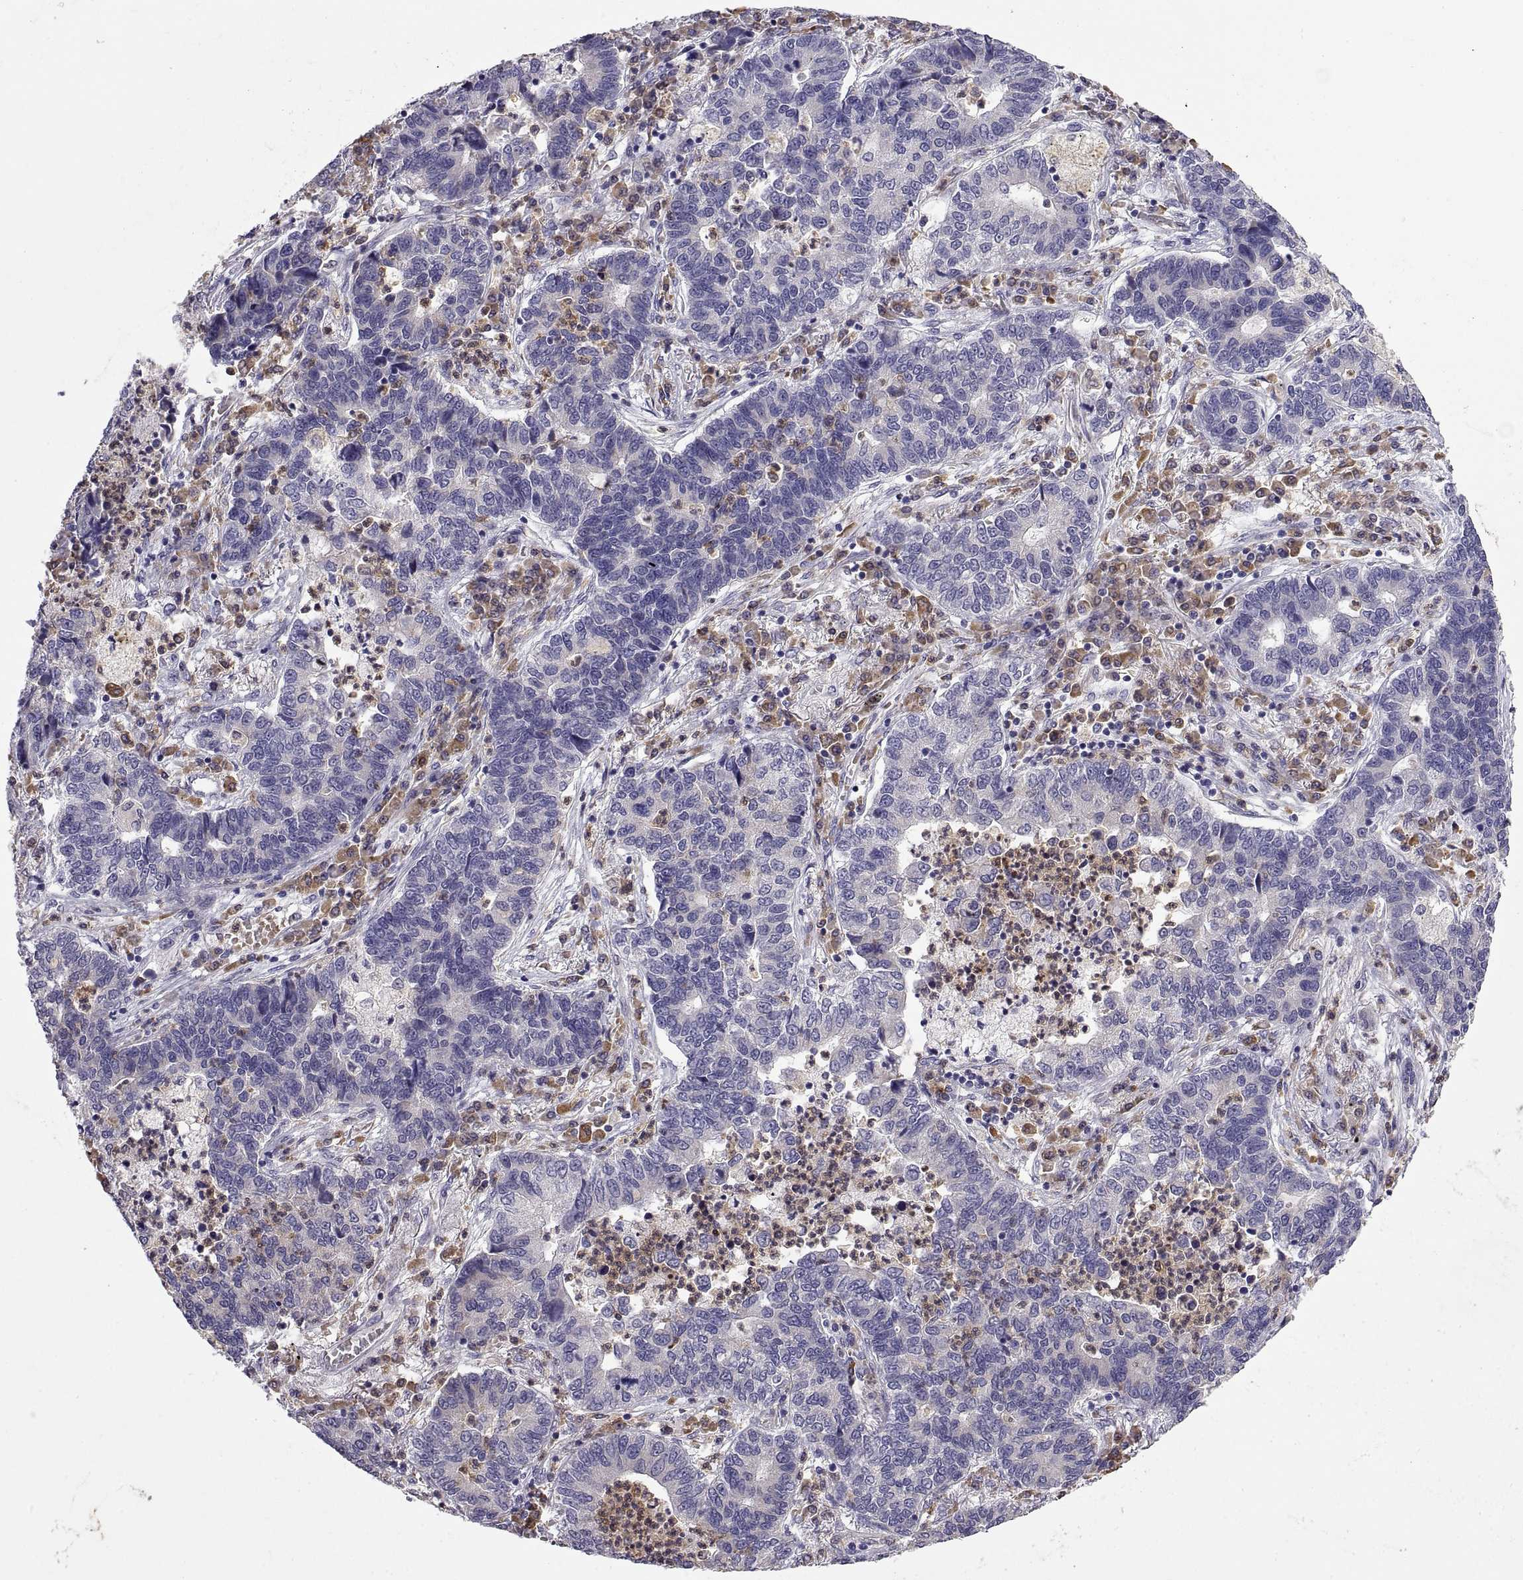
{"staining": {"intensity": "negative", "quantity": "none", "location": "none"}, "tissue": "lung cancer", "cell_type": "Tumor cells", "image_type": "cancer", "snomed": [{"axis": "morphology", "description": "Adenocarcinoma, NOS"}, {"axis": "topography", "description": "Lung"}], "caption": "There is no significant expression in tumor cells of lung adenocarcinoma. (DAB (3,3'-diaminobenzidine) IHC visualized using brightfield microscopy, high magnification).", "gene": "DOK3", "patient": {"sex": "female", "age": 57}}